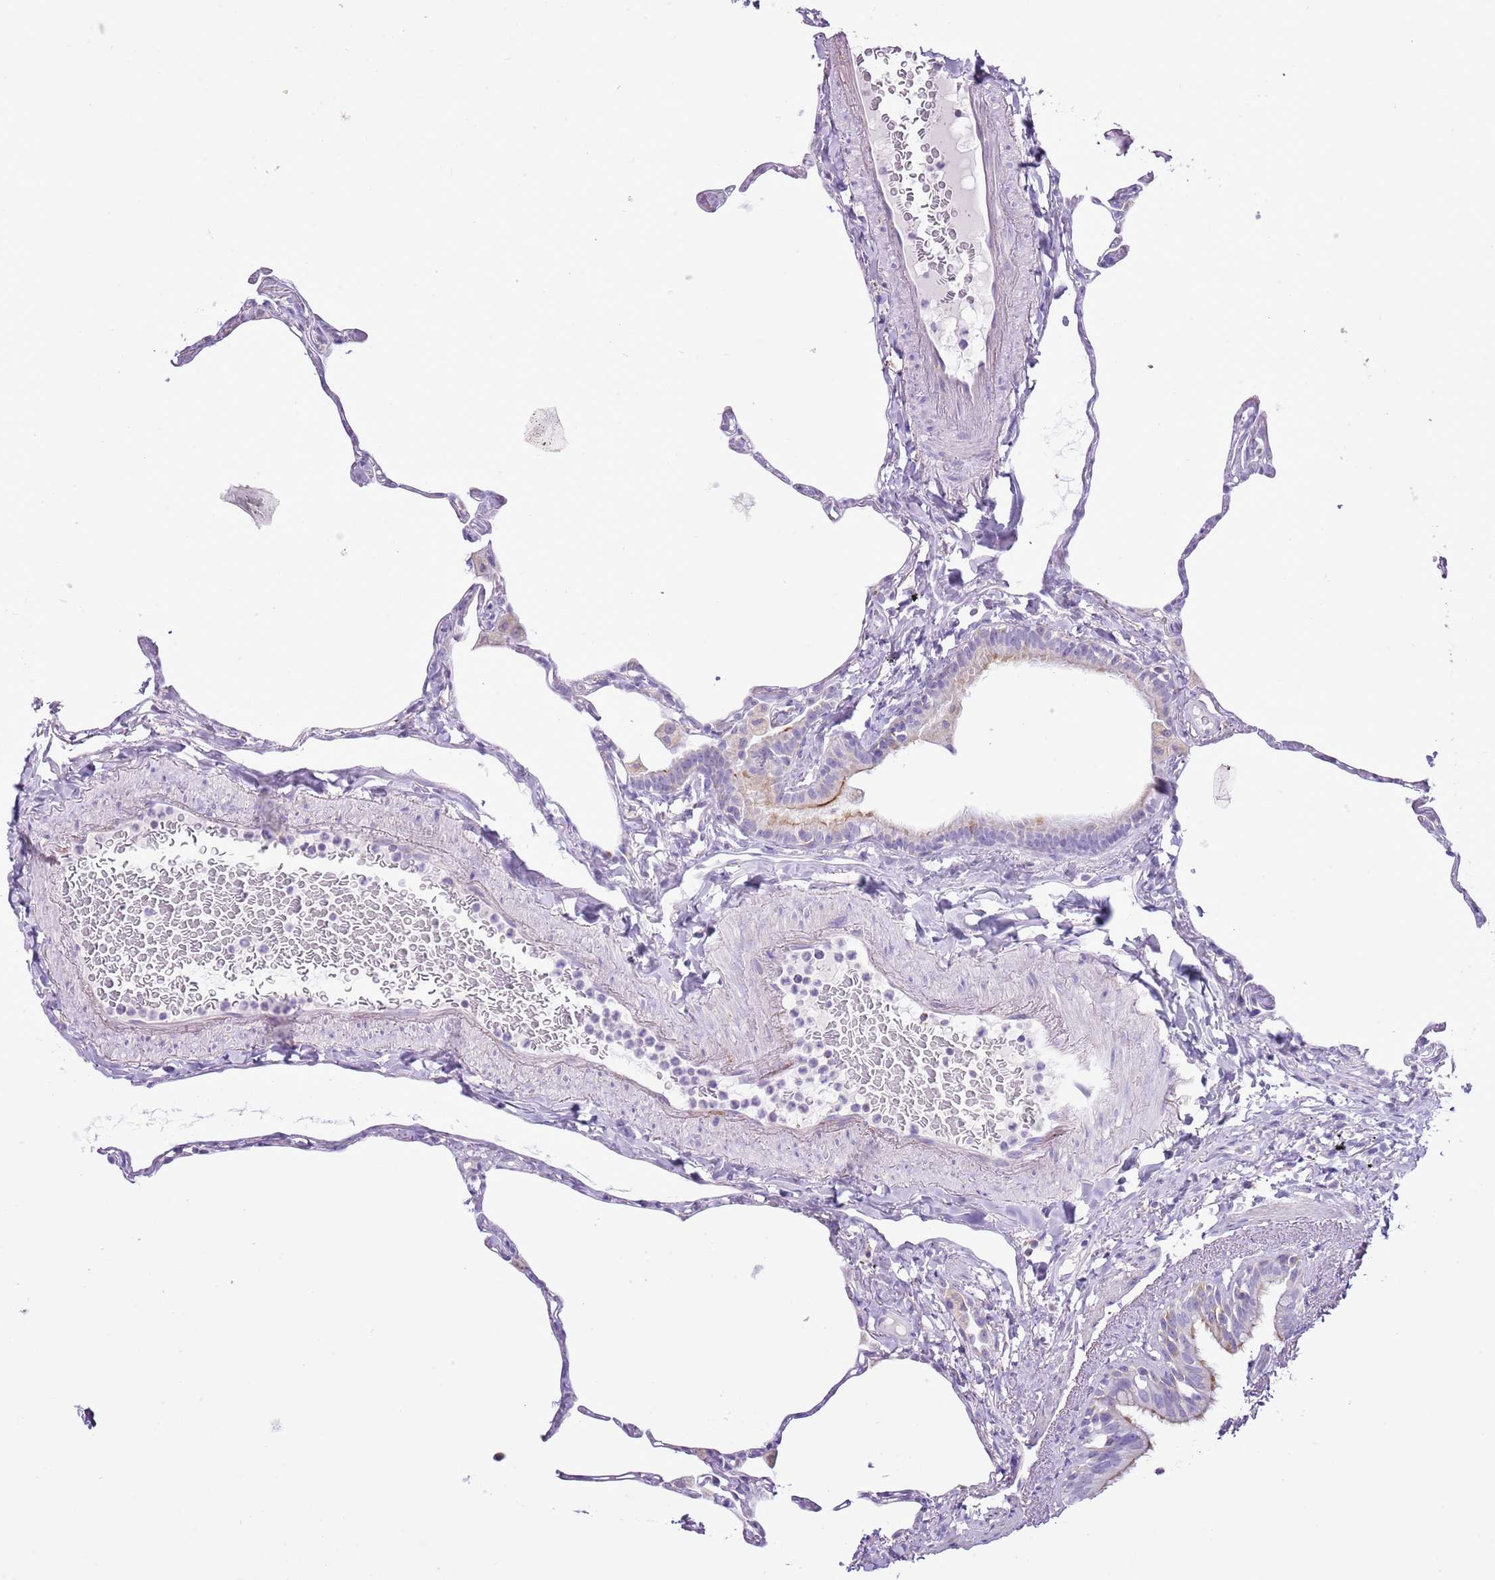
{"staining": {"intensity": "negative", "quantity": "none", "location": "none"}, "tissue": "lung", "cell_type": "Alveolar cells", "image_type": "normal", "snomed": [{"axis": "morphology", "description": "Normal tissue, NOS"}, {"axis": "topography", "description": "Lung"}], "caption": "Alveolar cells show no significant positivity in unremarkable lung.", "gene": "SLC23A1", "patient": {"sex": "male", "age": 65}}